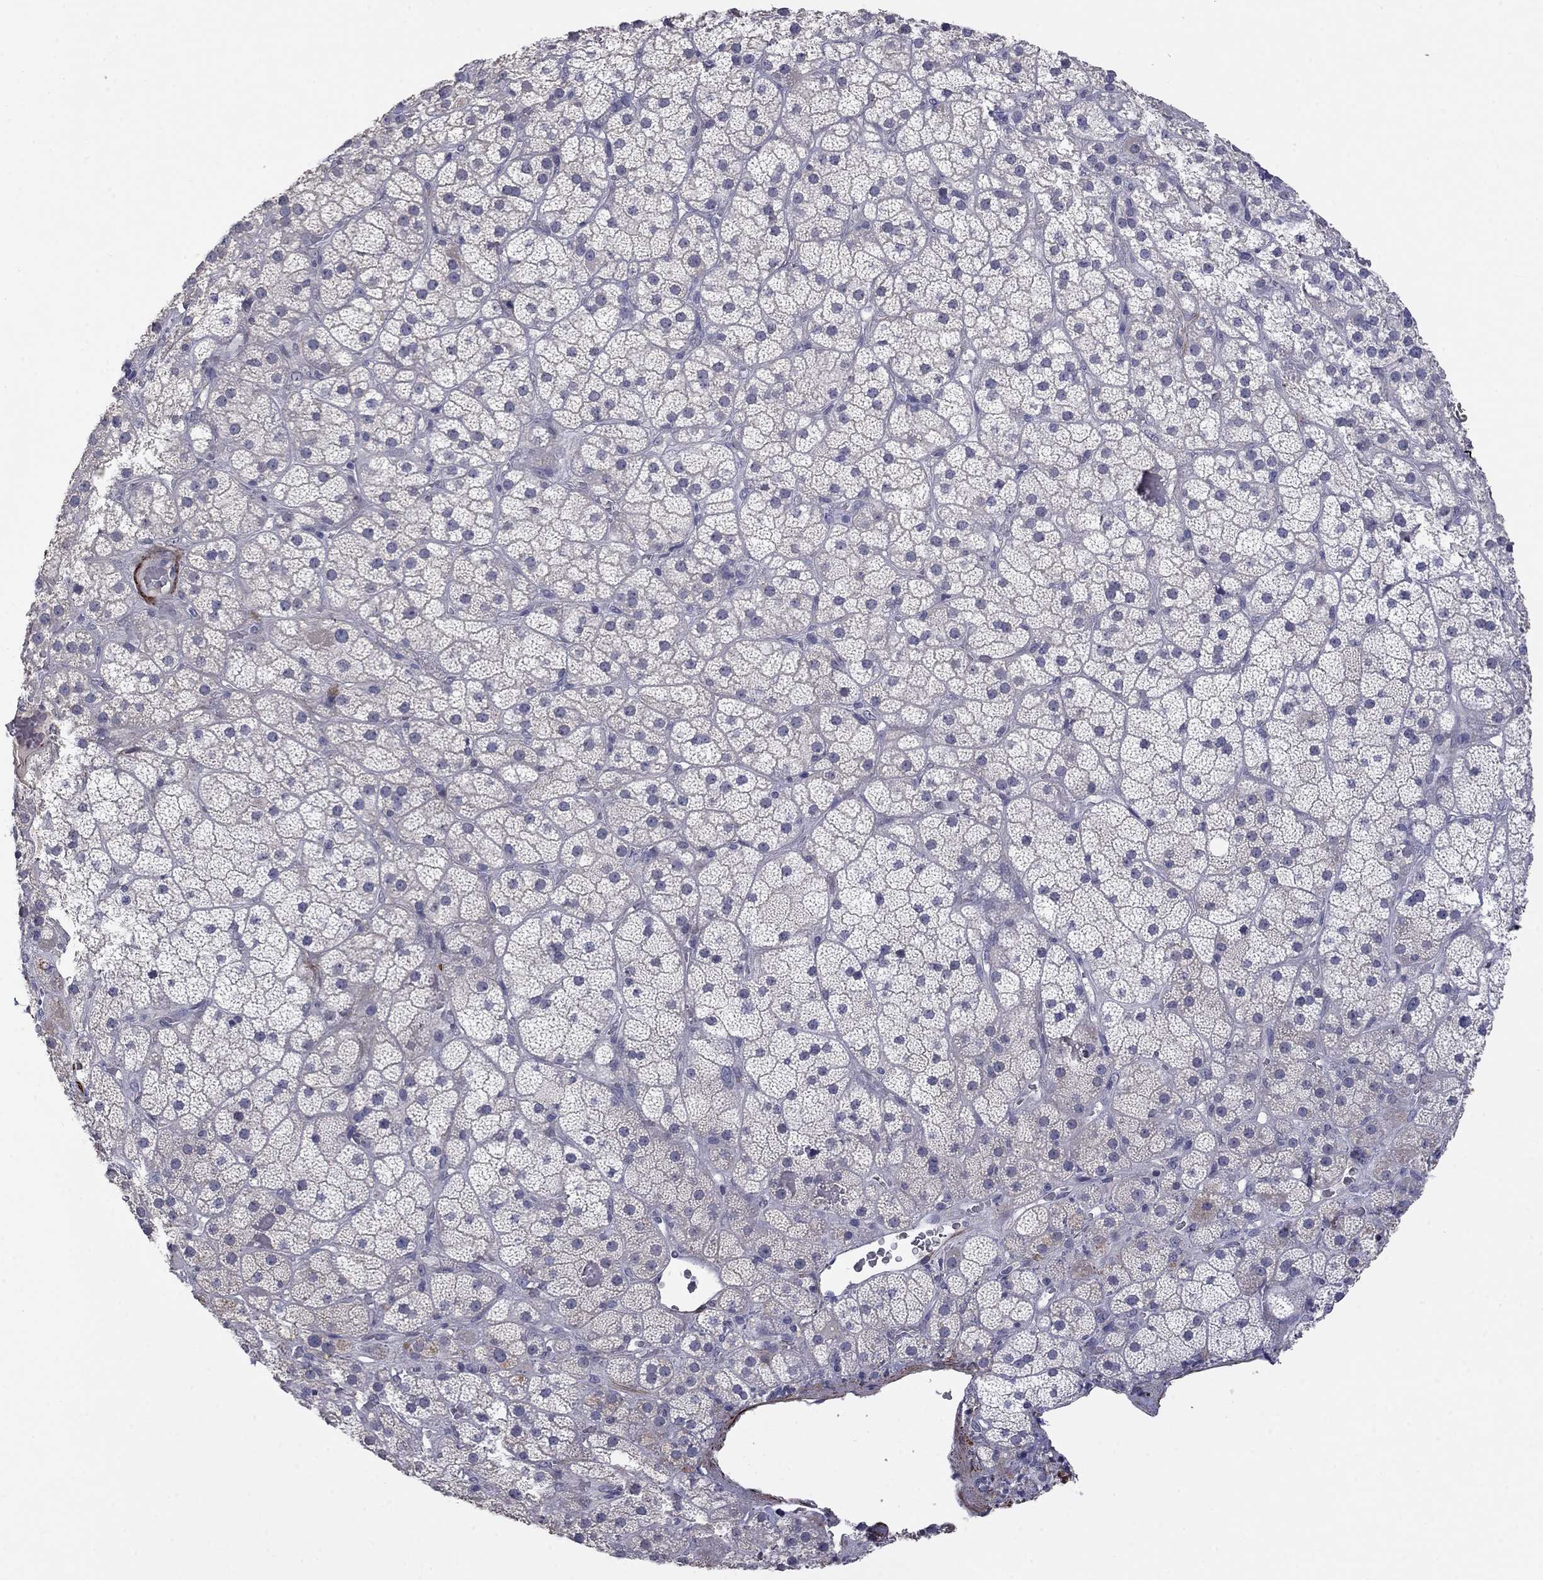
{"staining": {"intensity": "weak", "quantity": "25%-75%", "location": "cytoplasmic/membranous"}, "tissue": "adrenal gland", "cell_type": "Glandular cells", "image_type": "normal", "snomed": [{"axis": "morphology", "description": "Normal tissue, NOS"}, {"axis": "topography", "description": "Adrenal gland"}], "caption": "Weak cytoplasmic/membranous expression for a protein is appreciated in approximately 25%-75% of glandular cells of benign adrenal gland using IHC.", "gene": "IP6K3", "patient": {"sex": "male", "age": 57}}